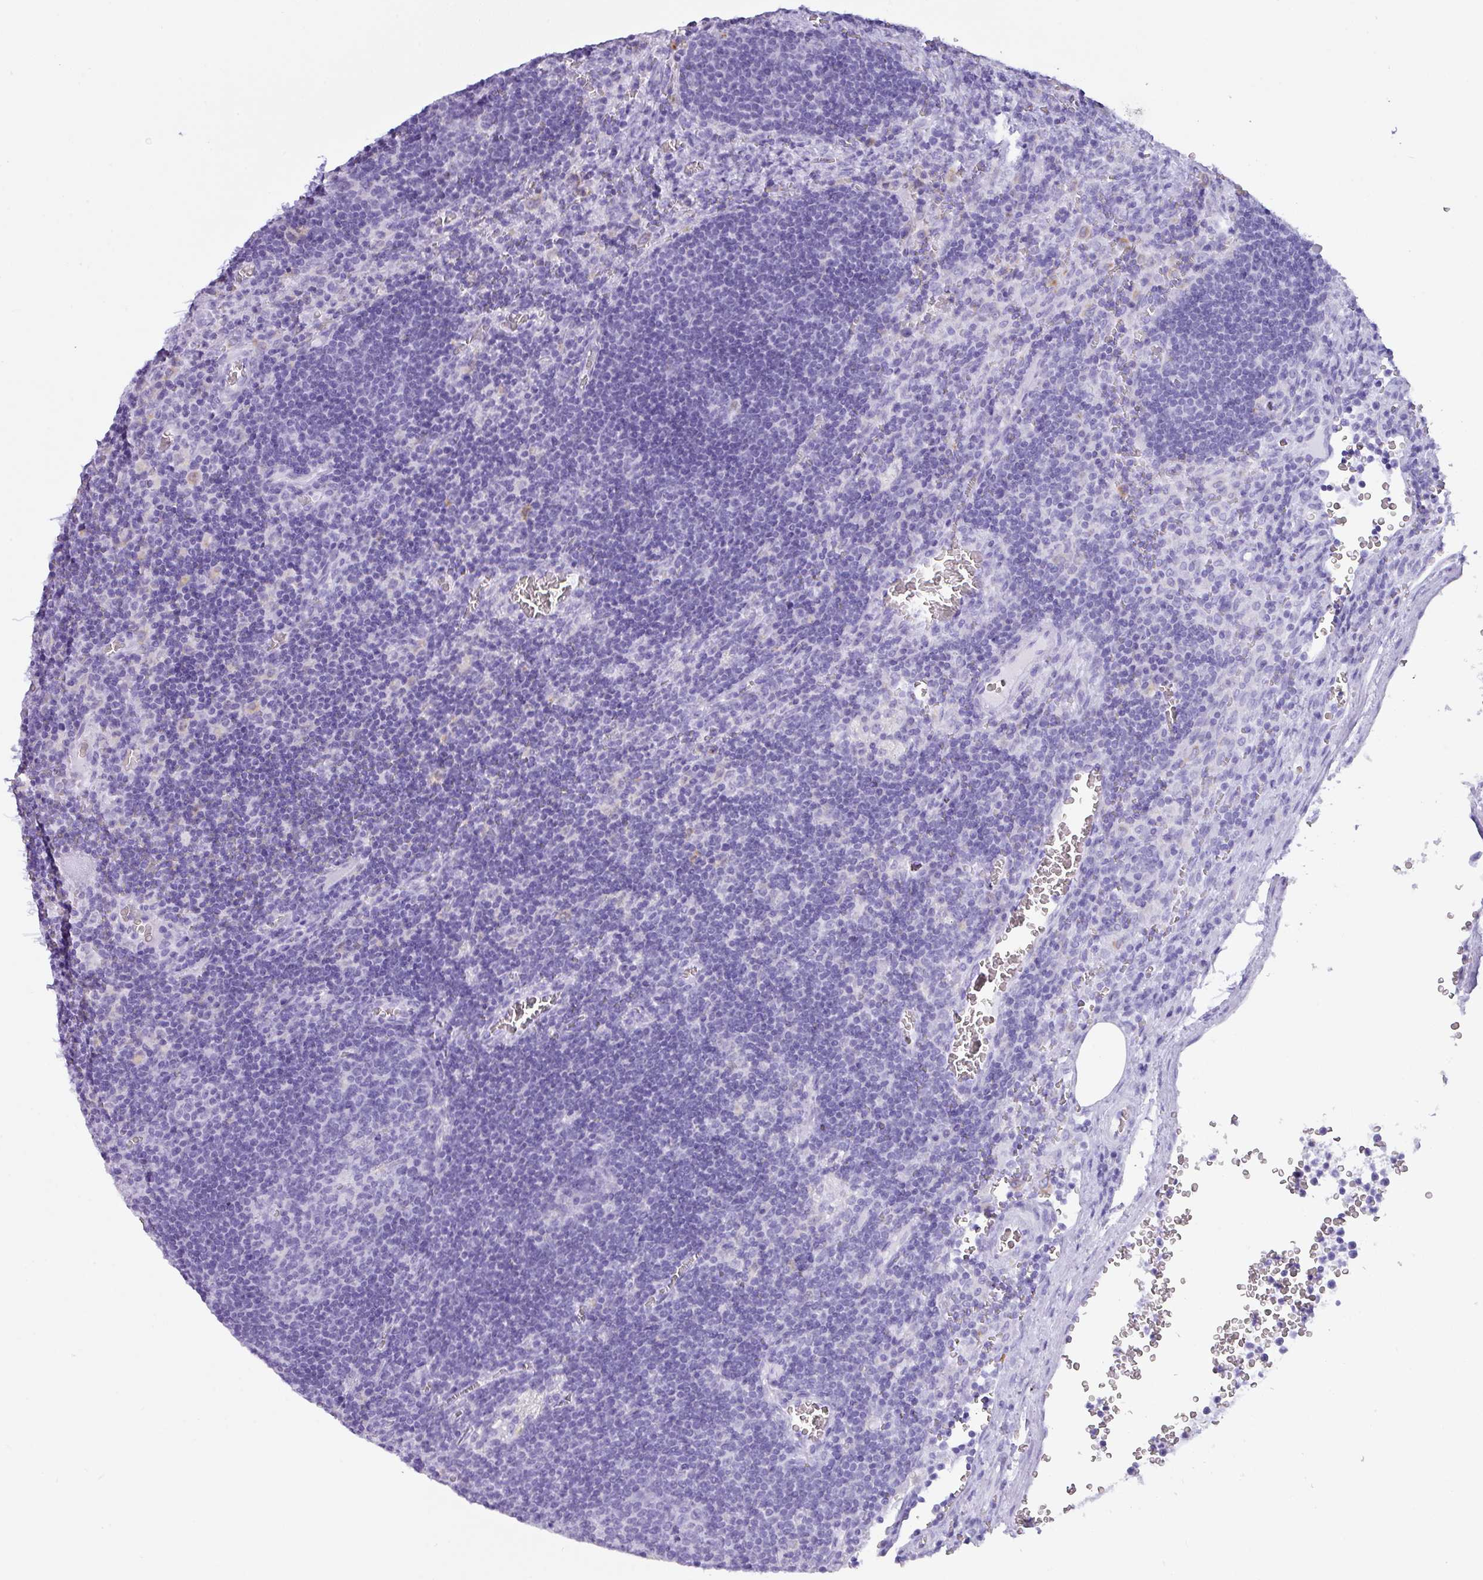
{"staining": {"intensity": "negative", "quantity": "none", "location": "none"}, "tissue": "lymph node", "cell_type": "Germinal center cells", "image_type": "normal", "snomed": [{"axis": "morphology", "description": "Normal tissue, NOS"}, {"axis": "topography", "description": "Lymph node"}], "caption": "Germinal center cells are negative for brown protein staining in unremarkable lymph node. The staining is performed using DAB (3,3'-diaminobenzidine) brown chromogen with nuclei counter-stained in using hematoxylin.", "gene": "NCCRP1", "patient": {"sex": "male", "age": 50}}